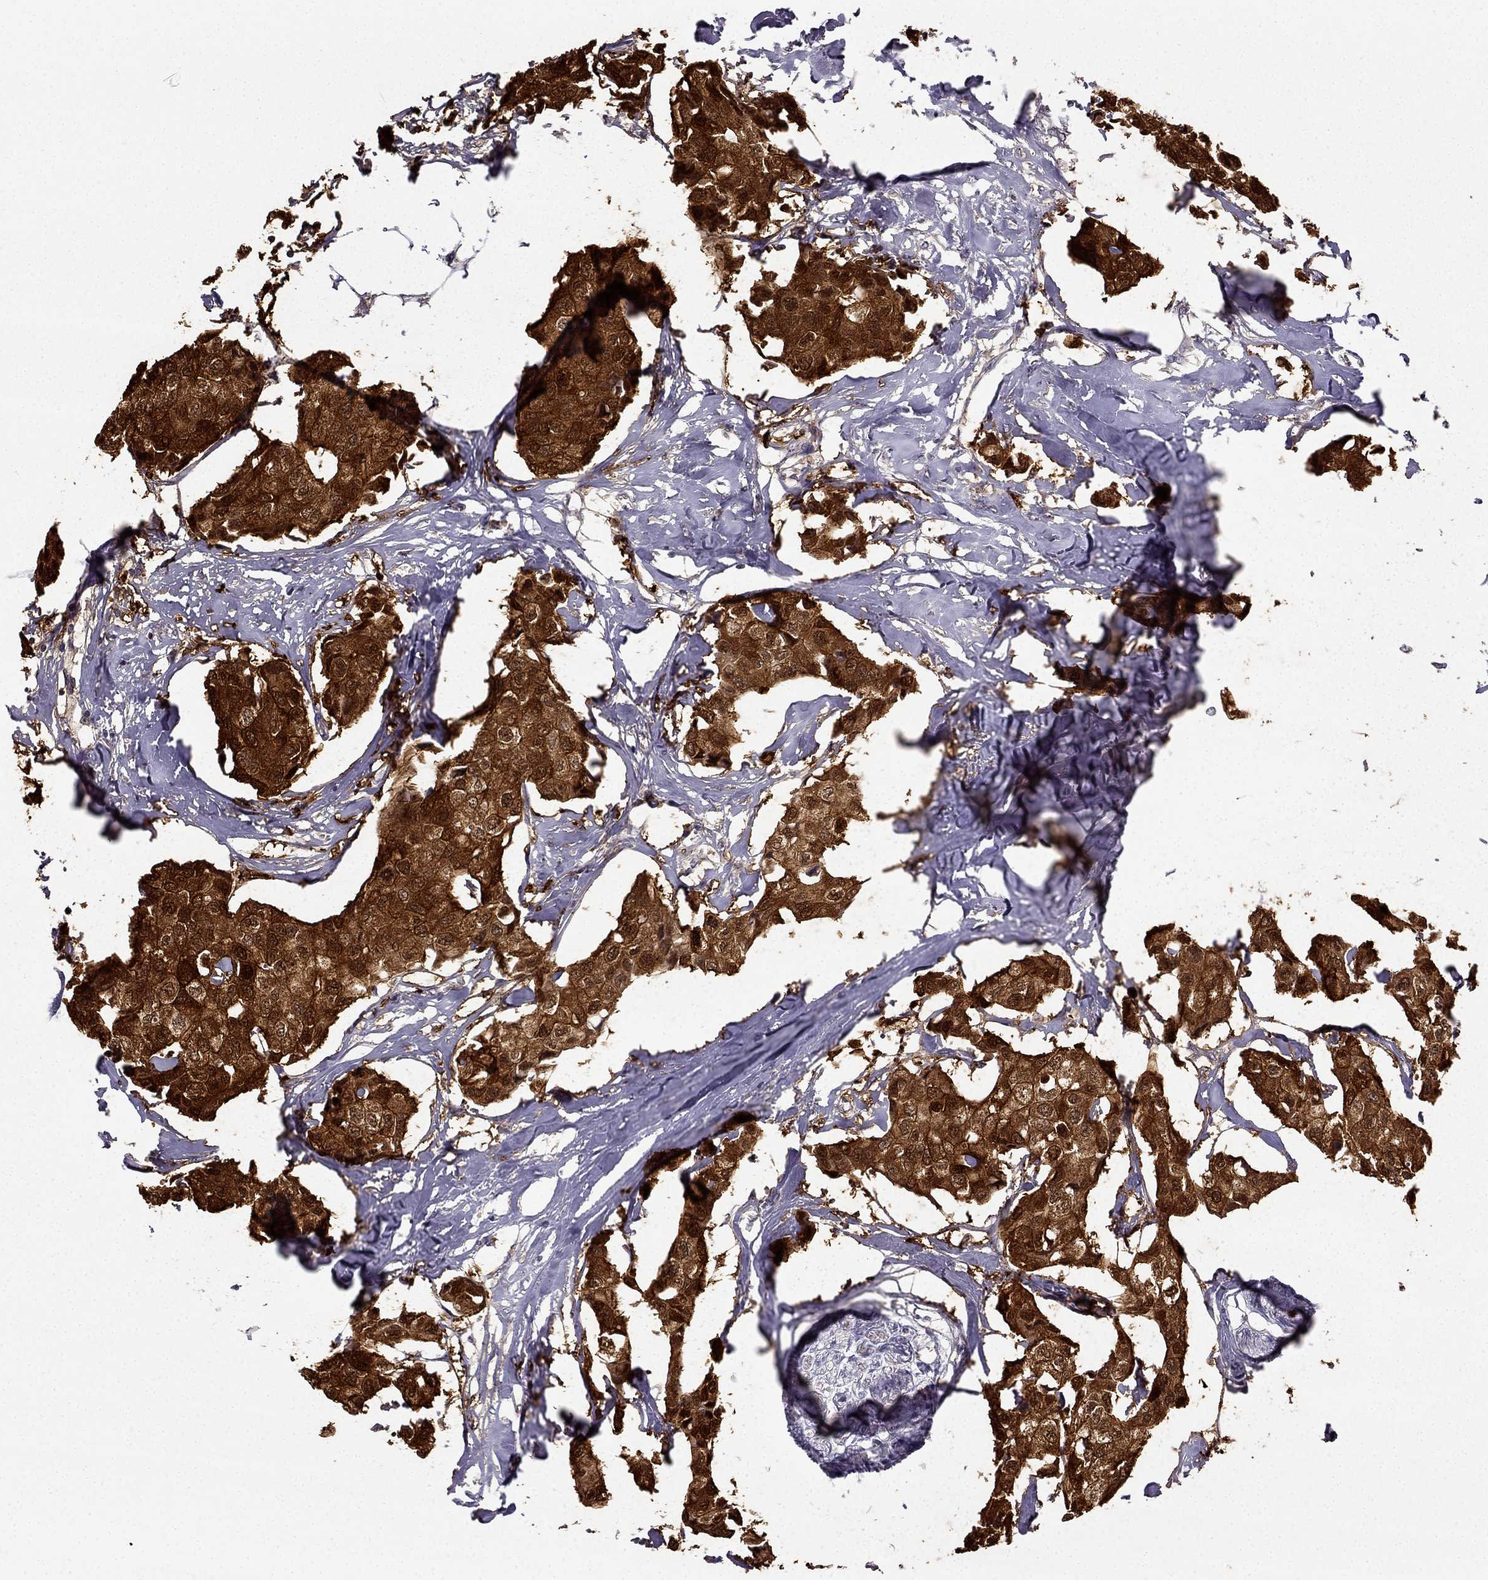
{"staining": {"intensity": "strong", "quantity": ">75%", "location": "cytoplasmic/membranous"}, "tissue": "breast cancer", "cell_type": "Tumor cells", "image_type": "cancer", "snomed": [{"axis": "morphology", "description": "Duct carcinoma"}, {"axis": "topography", "description": "Breast"}], "caption": "A brown stain shows strong cytoplasmic/membranous staining of a protein in breast infiltrating ductal carcinoma tumor cells. The protein is shown in brown color, while the nuclei are stained blue.", "gene": "NQO1", "patient": {"sex": "female", "age": 80}}